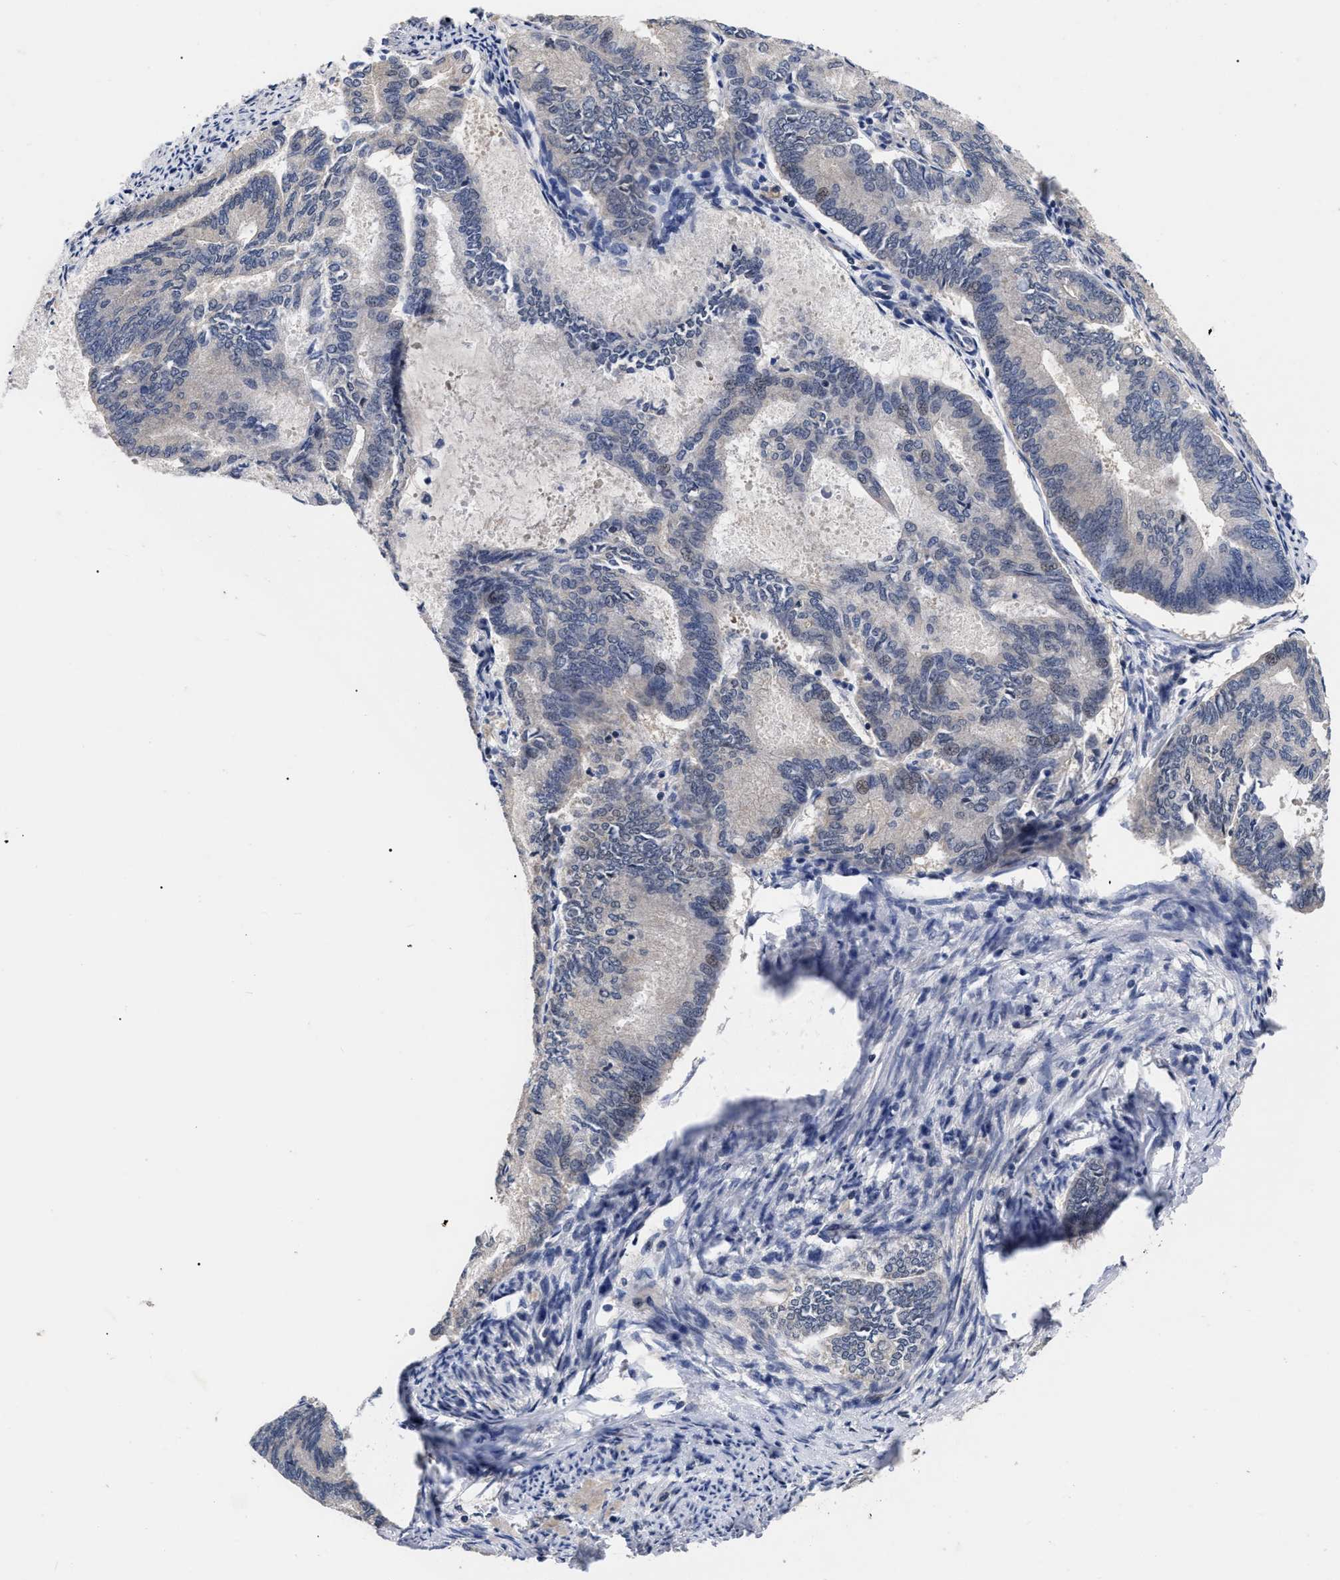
{"staining": {"intensity": "negative", "quantity": "none", "location": "none"}, "tissue": "endometrial cancer", "cell_type": "Tumor cells", "image_type": "cancer", "snomed": [{"axis": "morphology", "description": "Adenocarcinoma, NOS"}, {"axis": "topography", "description": "Endometrium"}], "caption": "An immunohistochemistry histopathology image of endometrial adenocarcinoma is shown. There is no staining in tumor cells of endometrial adenocarcinoma.", "gene": "CCN5", "patient": {"sex": "female", "age": 86}}